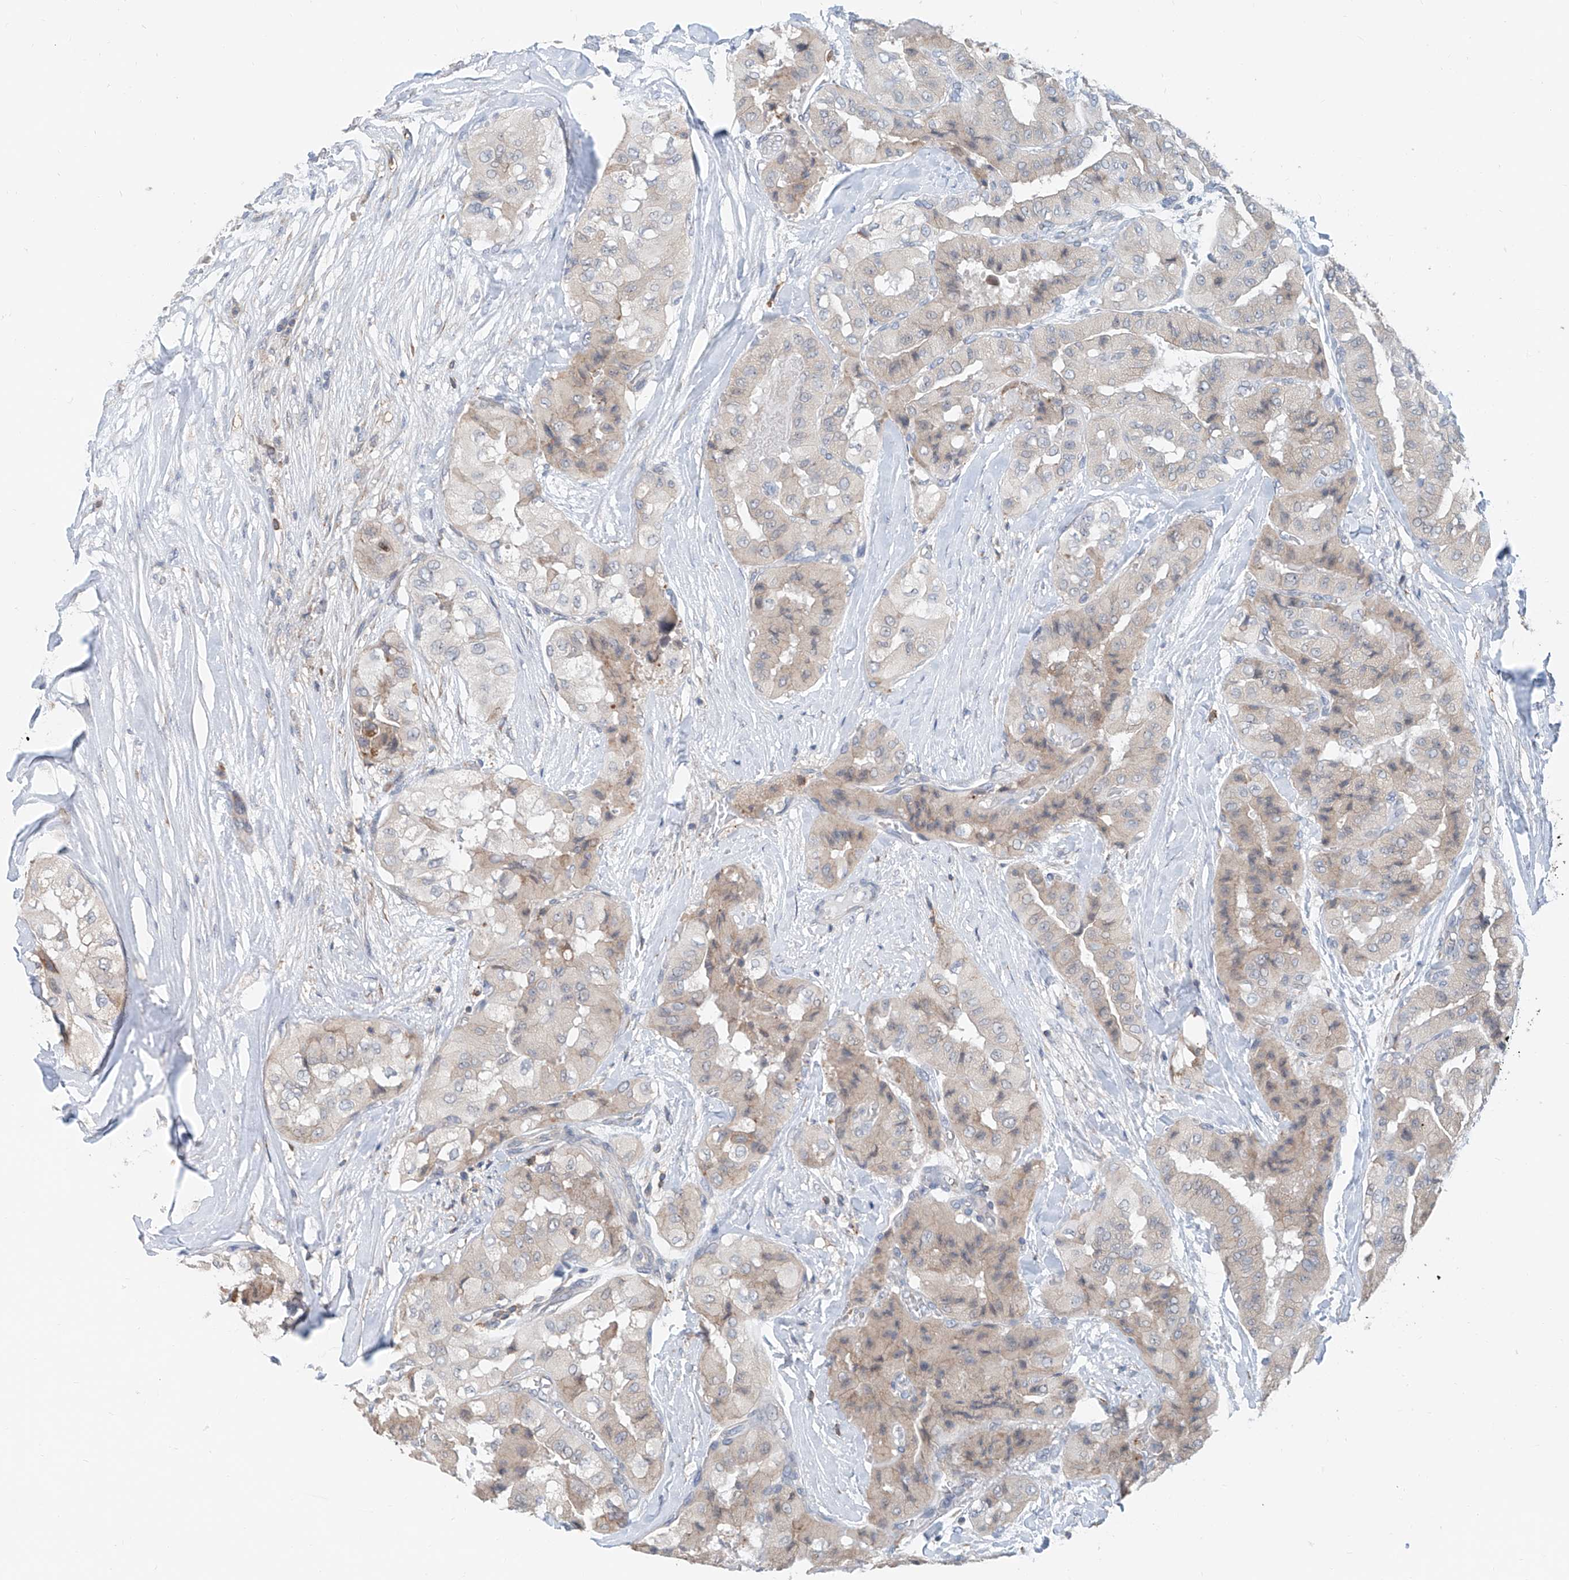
{"staining": {"intensity": "weak", "quantity": "<25%", "location": "cytoplasmic/membranous"}, "tissue": "thyroid cancer", "cell_type": "Tumor cells", "image_type": "cancer", "snomed": [{"axis": "morphology", "description": "Papillary adenocarcinoma, NOS"}, {"axis": "topography", "description": "Thyroid gland"}], "caption": "Tumor cells are negative for brown protein staining in thyroid papillary adenocarcinoma.", "gene": "KCNK10", "patient": {"sex": "female", "age": 59}}